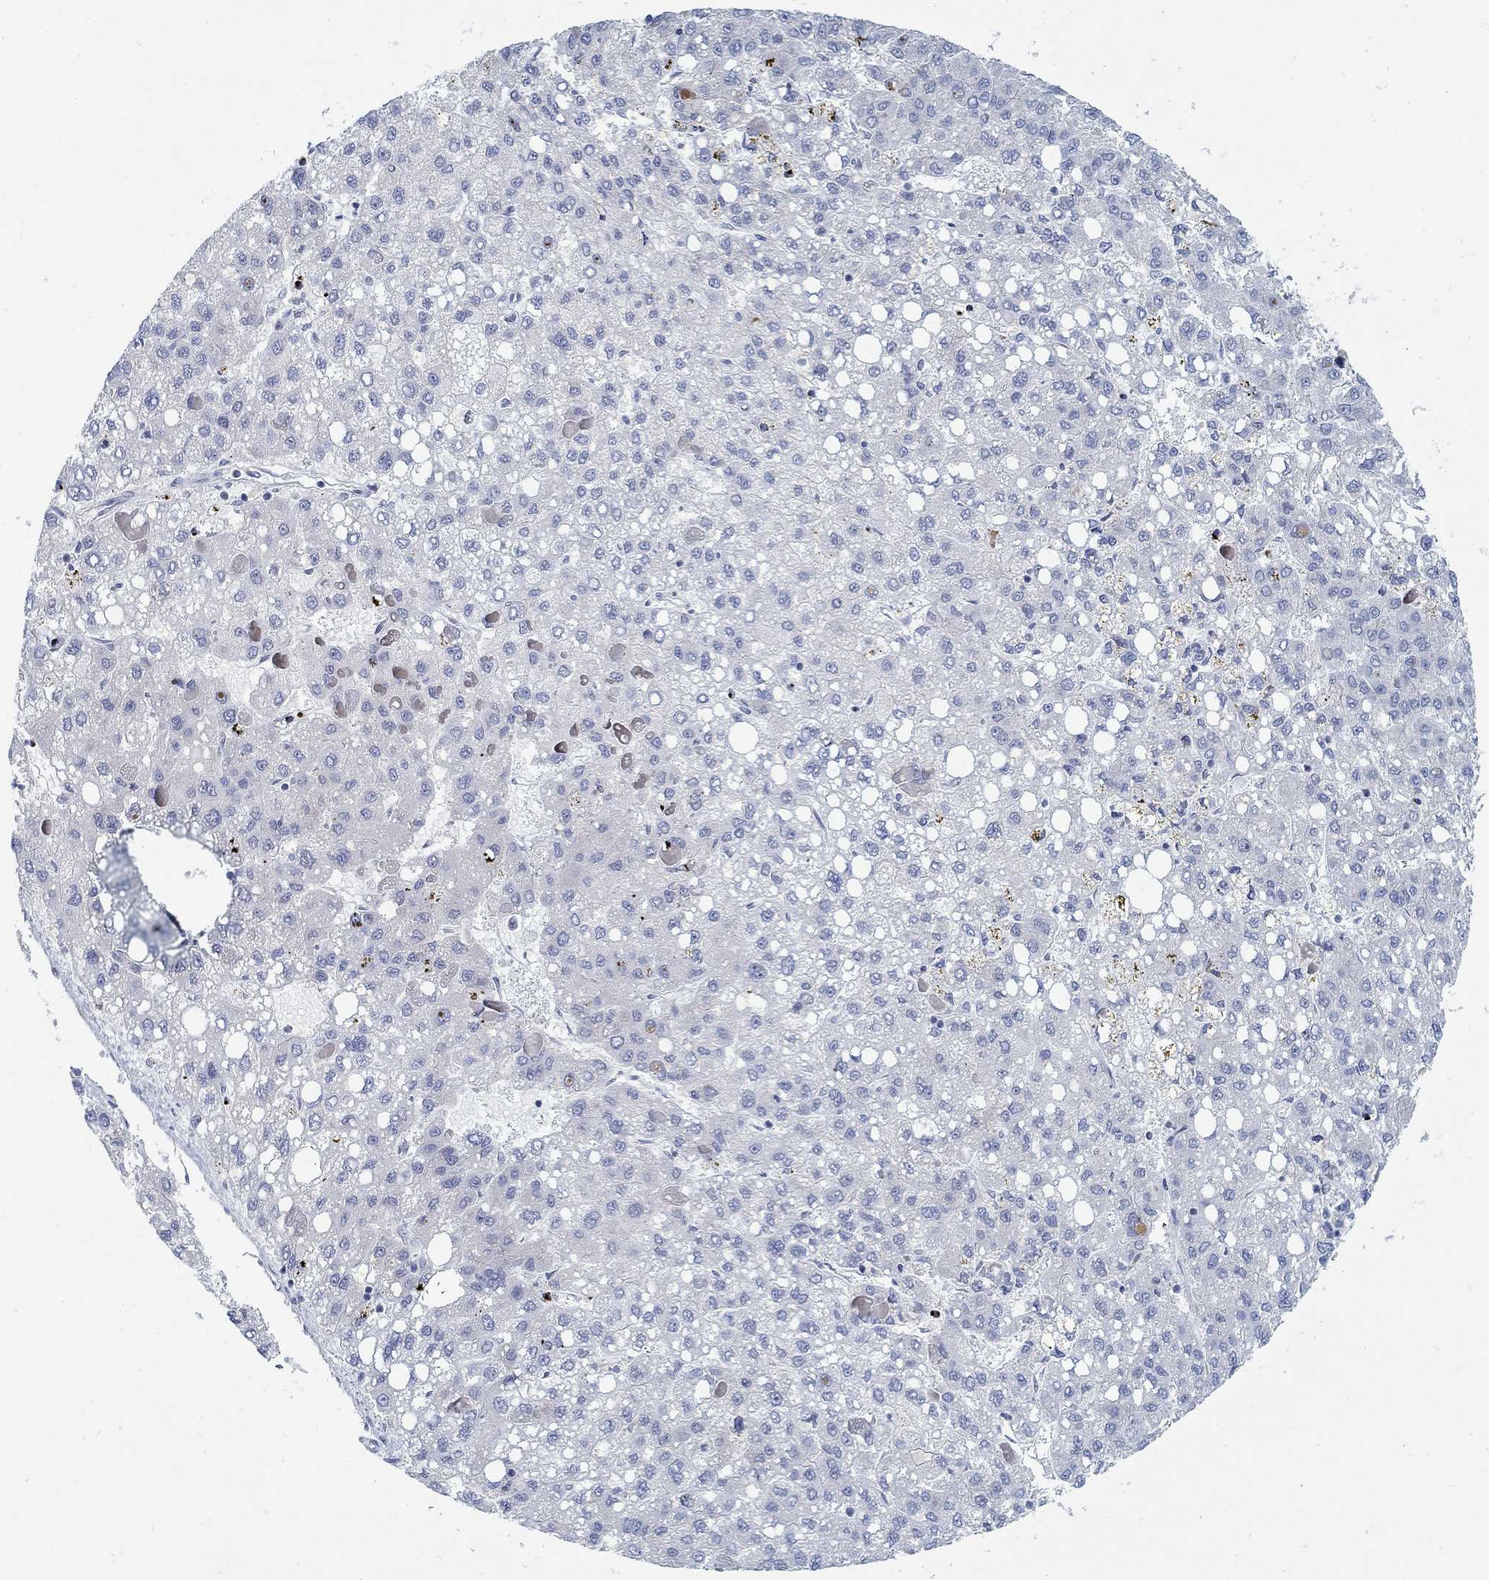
{"staining": {"intensity": "negative", "quantity": "none", "location": "none"}, "tissue": "liver cancer", "cell_type": "Tumor cells", "image_type": "cancer", "snomed": [{"axis": "morphology", "description": "Carcinoma, Hepatocellular, NOS"}, {"axis": "topography", "description": "Liver"}], "caption": "Hepatocellular carcinoma (liver) was stained to show a protein in brown. There is no significant expression in tumor cells.", "gene": "ANO7", "patient": {"sex": "female", "age": 82}}